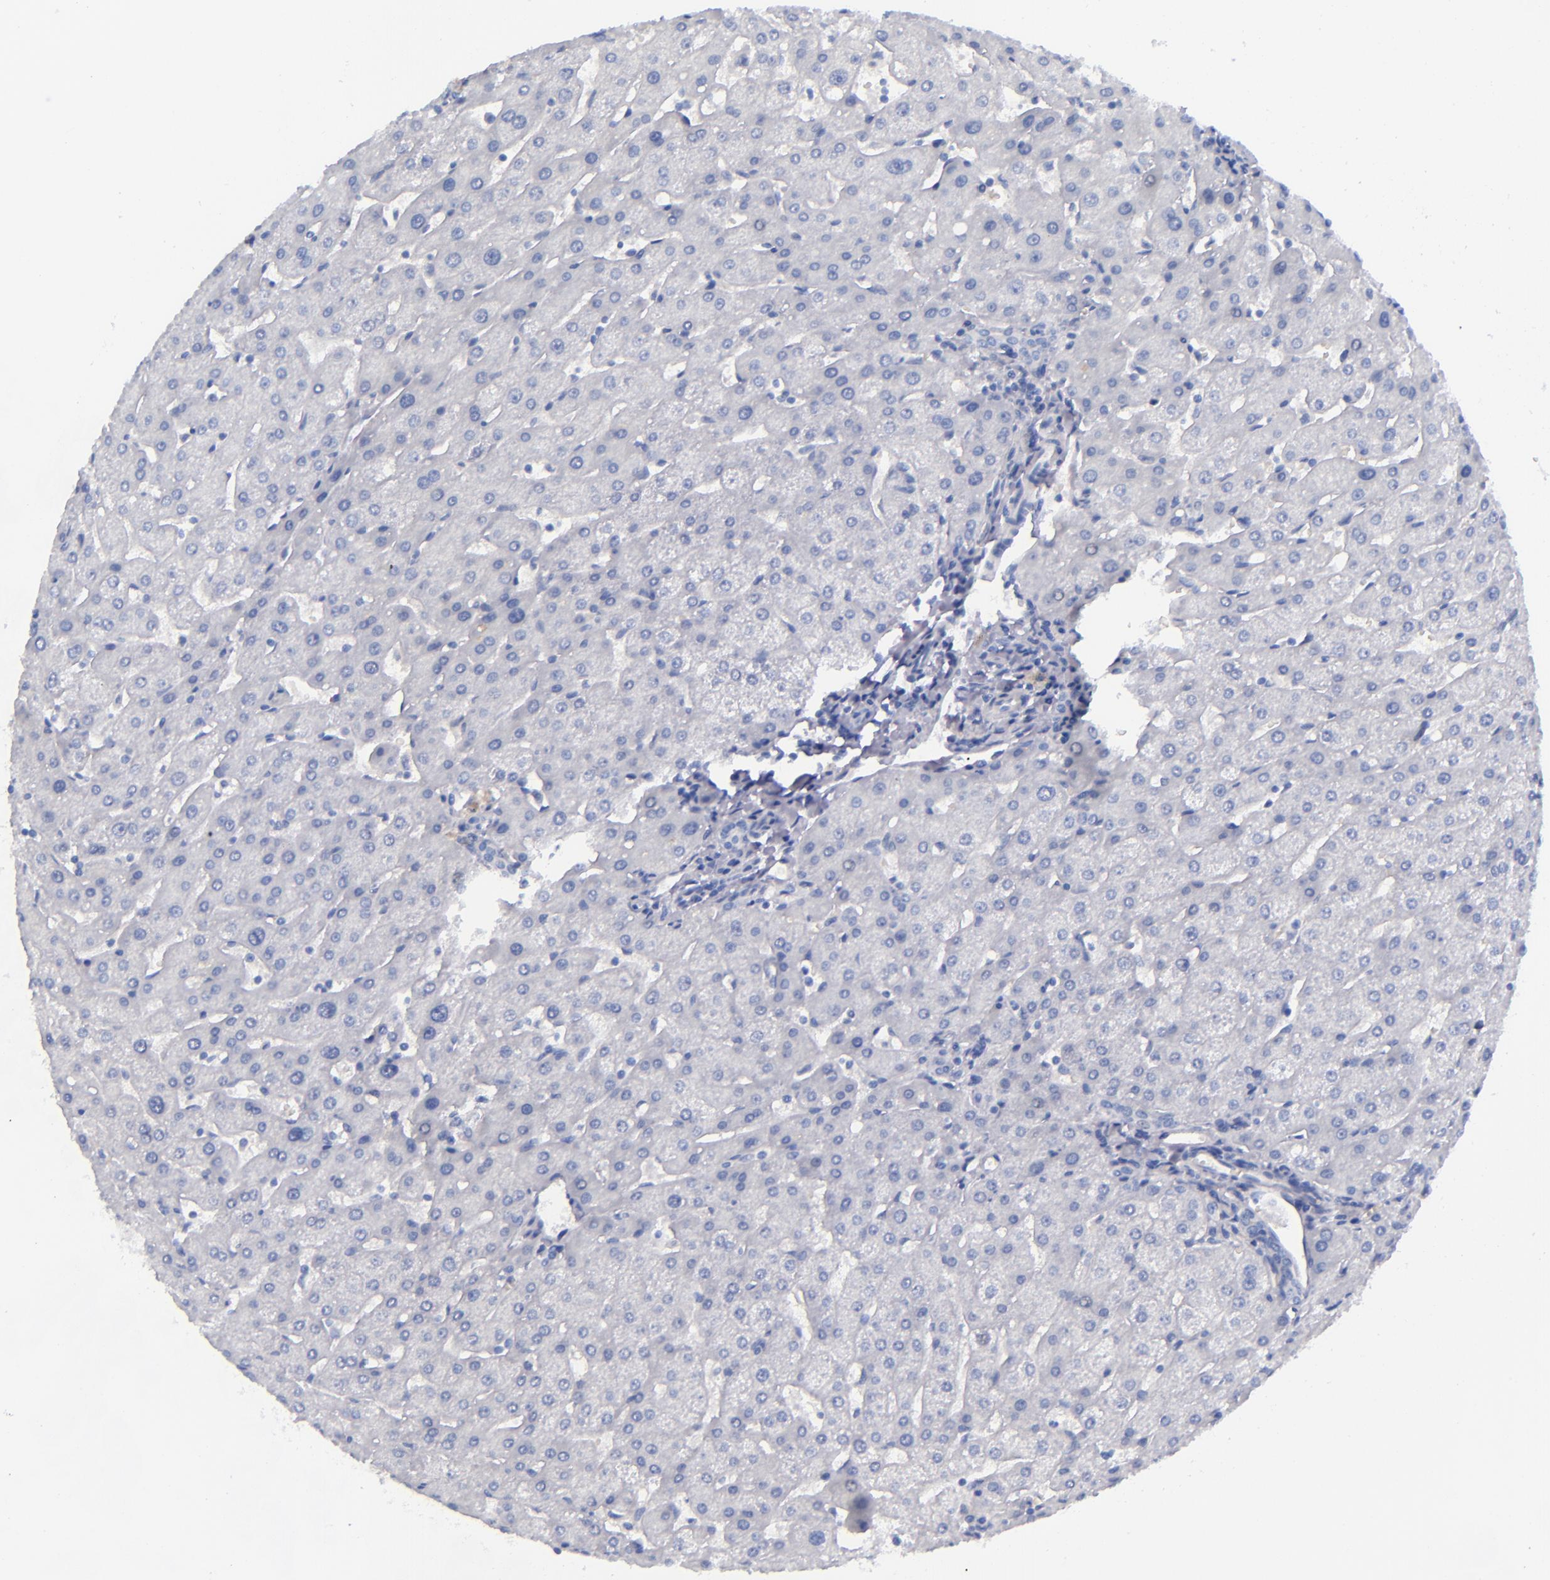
{"staining": {"intensity": "negative", "quantity": "none", "location": "none"}, "tissue": "liver", "cell_type": "Cholangiocytes", "image_type": "normal", "snomed": [{"axis": "morphology", "description": "Normal tissue, NOS"}, {"axis": "topography", "description": "Liver"}], "caption": "Liver stained for a protein using immunohistochemistry reveals no staining cholangiocytes.", "gene": "MCM7", "patient": {"sex": "male", "age": 67}}